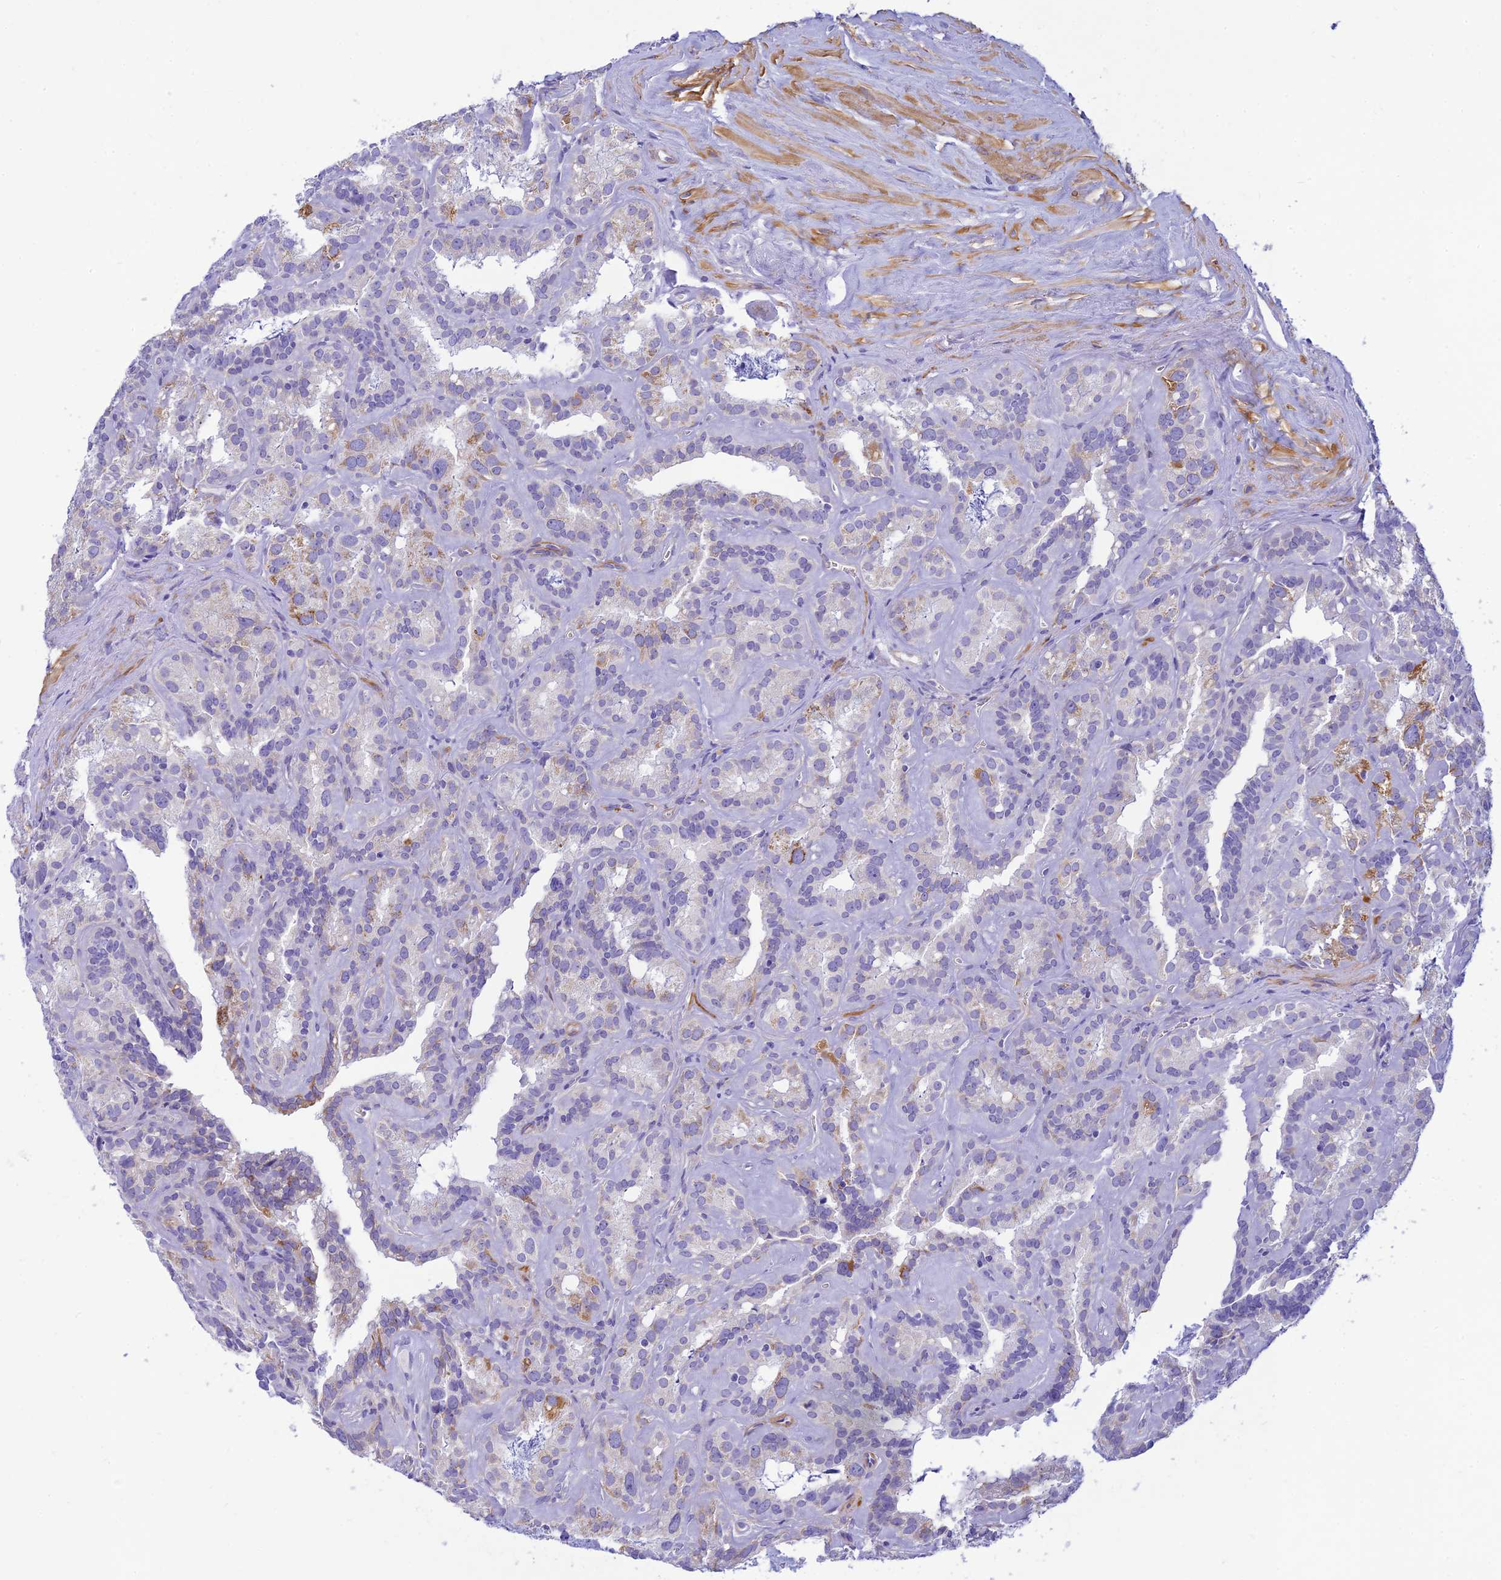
{"staining": {"intensity": "negative", "quantity": "none", "location": "none"}, "tissue": "seminal vesicle", "cell_type": "Glandular cells", "image_type": "normal", "snomed": [{"axis": "morphology", "description": "Normal tissue, NOS"}, {"axis": "topography", "description": "Prostate"}, {"axis": "topography", "description": "Seminal veicle"}], "caption": "IHC micrograph of unremarkable seminal vesicle stained for a protein (brown), which demonstrates no positivity in glandular cells. (DAB IHC, high magnification).", "gene": "FBXW4", "patient": {"sex": "male", "age": 59}}